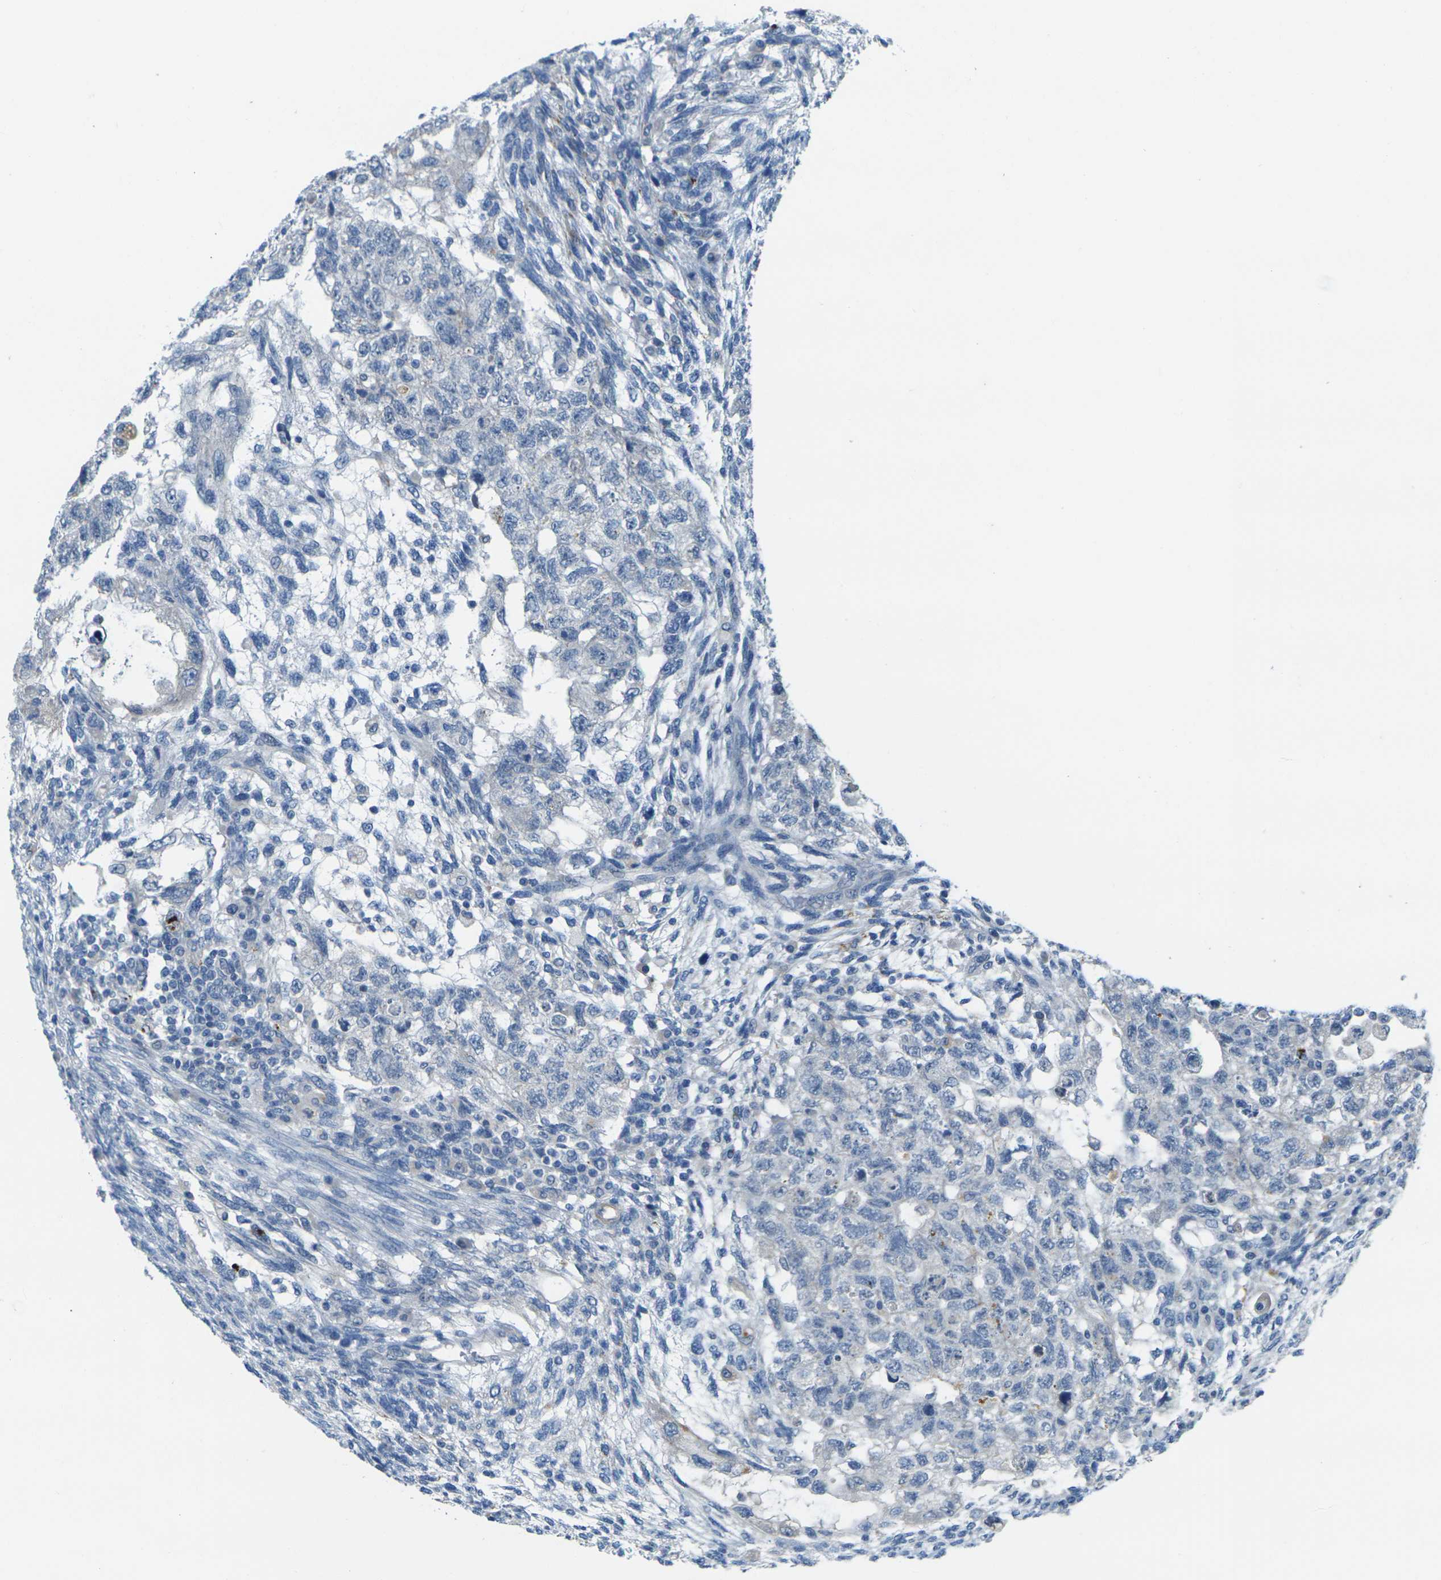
{"staining": {"intensity": "negative", "quantity": "none", "location": "none"}, "tissue": "testis cancer", "cell_type": "Tumor cells", "image_type": "cancer", "snomed": [{"axis": "morphology", "description": "Normal tissue, NOS"}, {"axis": "morphology", "description": "Carcinoma, Embryonal, NOS"}, {"axis": "topography", "description": "Testis"}], "caption": "Histopathology image shows no protein positivity in tumor cells of testis cancer (embryonal carcinoma) tissue.", "gene": "CYP2C8", "patient": {"sex": "male", "age": 36}}